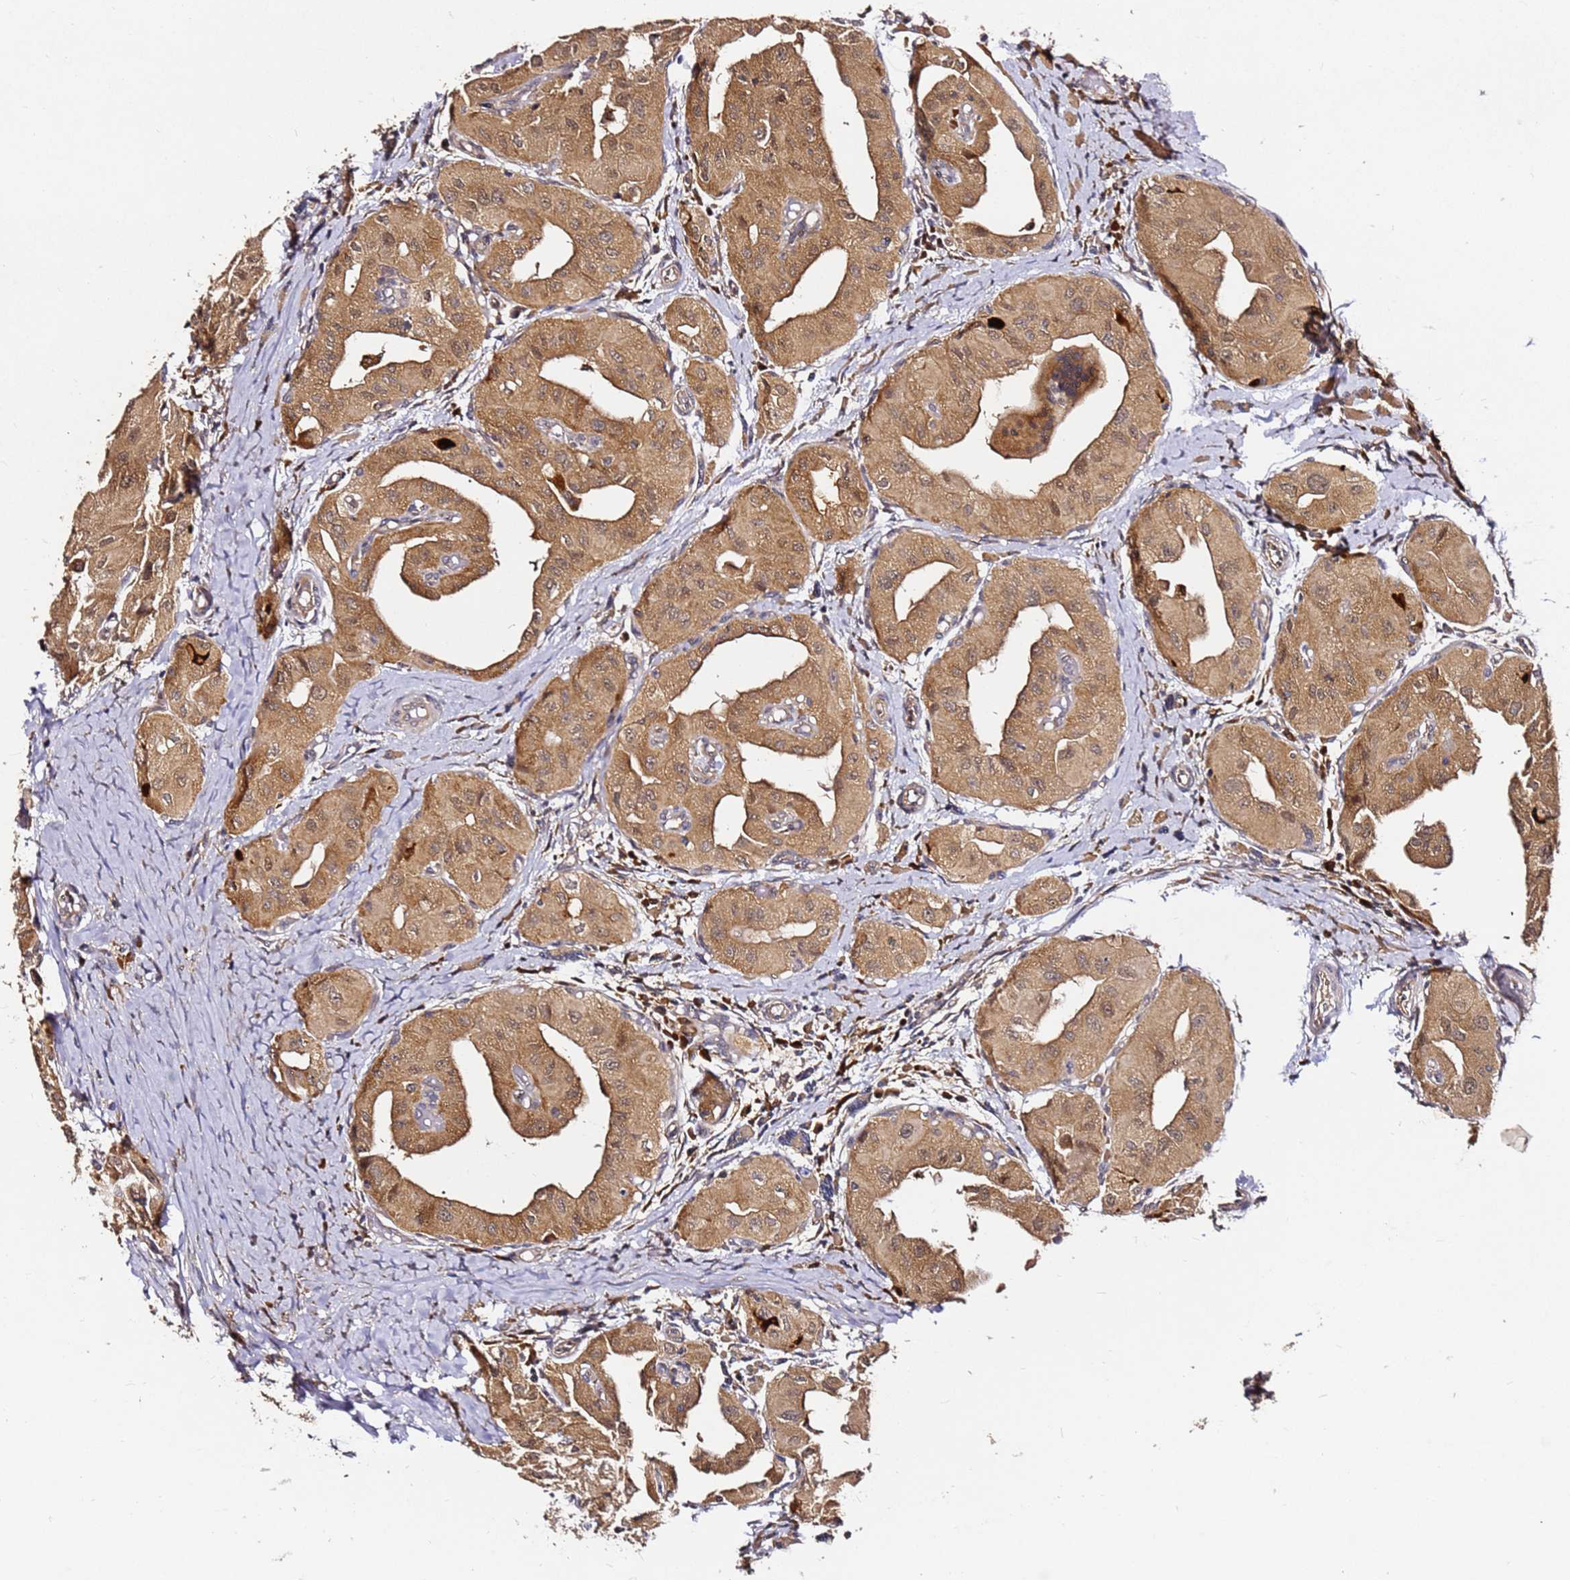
{"staining": {"intensity": "moderate", "quantity": ">75%", "location": "cytoplasmic/membranous"}, "tissue": "thyroid cancer", "cell_type": "Tumor cells", "image_type": "cancer", "snomed": [{"axis": "morphology", "description": "Papillary adenocarcinoma, NOS"}, {"axis": "topography", "description": "Thyroid gland"}], "caption": "Immunohistochemistry (IHC) photomicrograph of neoplastic tissue: thyroid papillary adenocarcinoma stained using immunohistochemistry demonstrates medium levels of moderate protein expression localized specifically in the cytoplasmic/membranous of tumor cells, appearing as a cytoplasmic/membranous brown color.", "gene": "ALG11", "patient": {"sex": "female", "age": 59}}